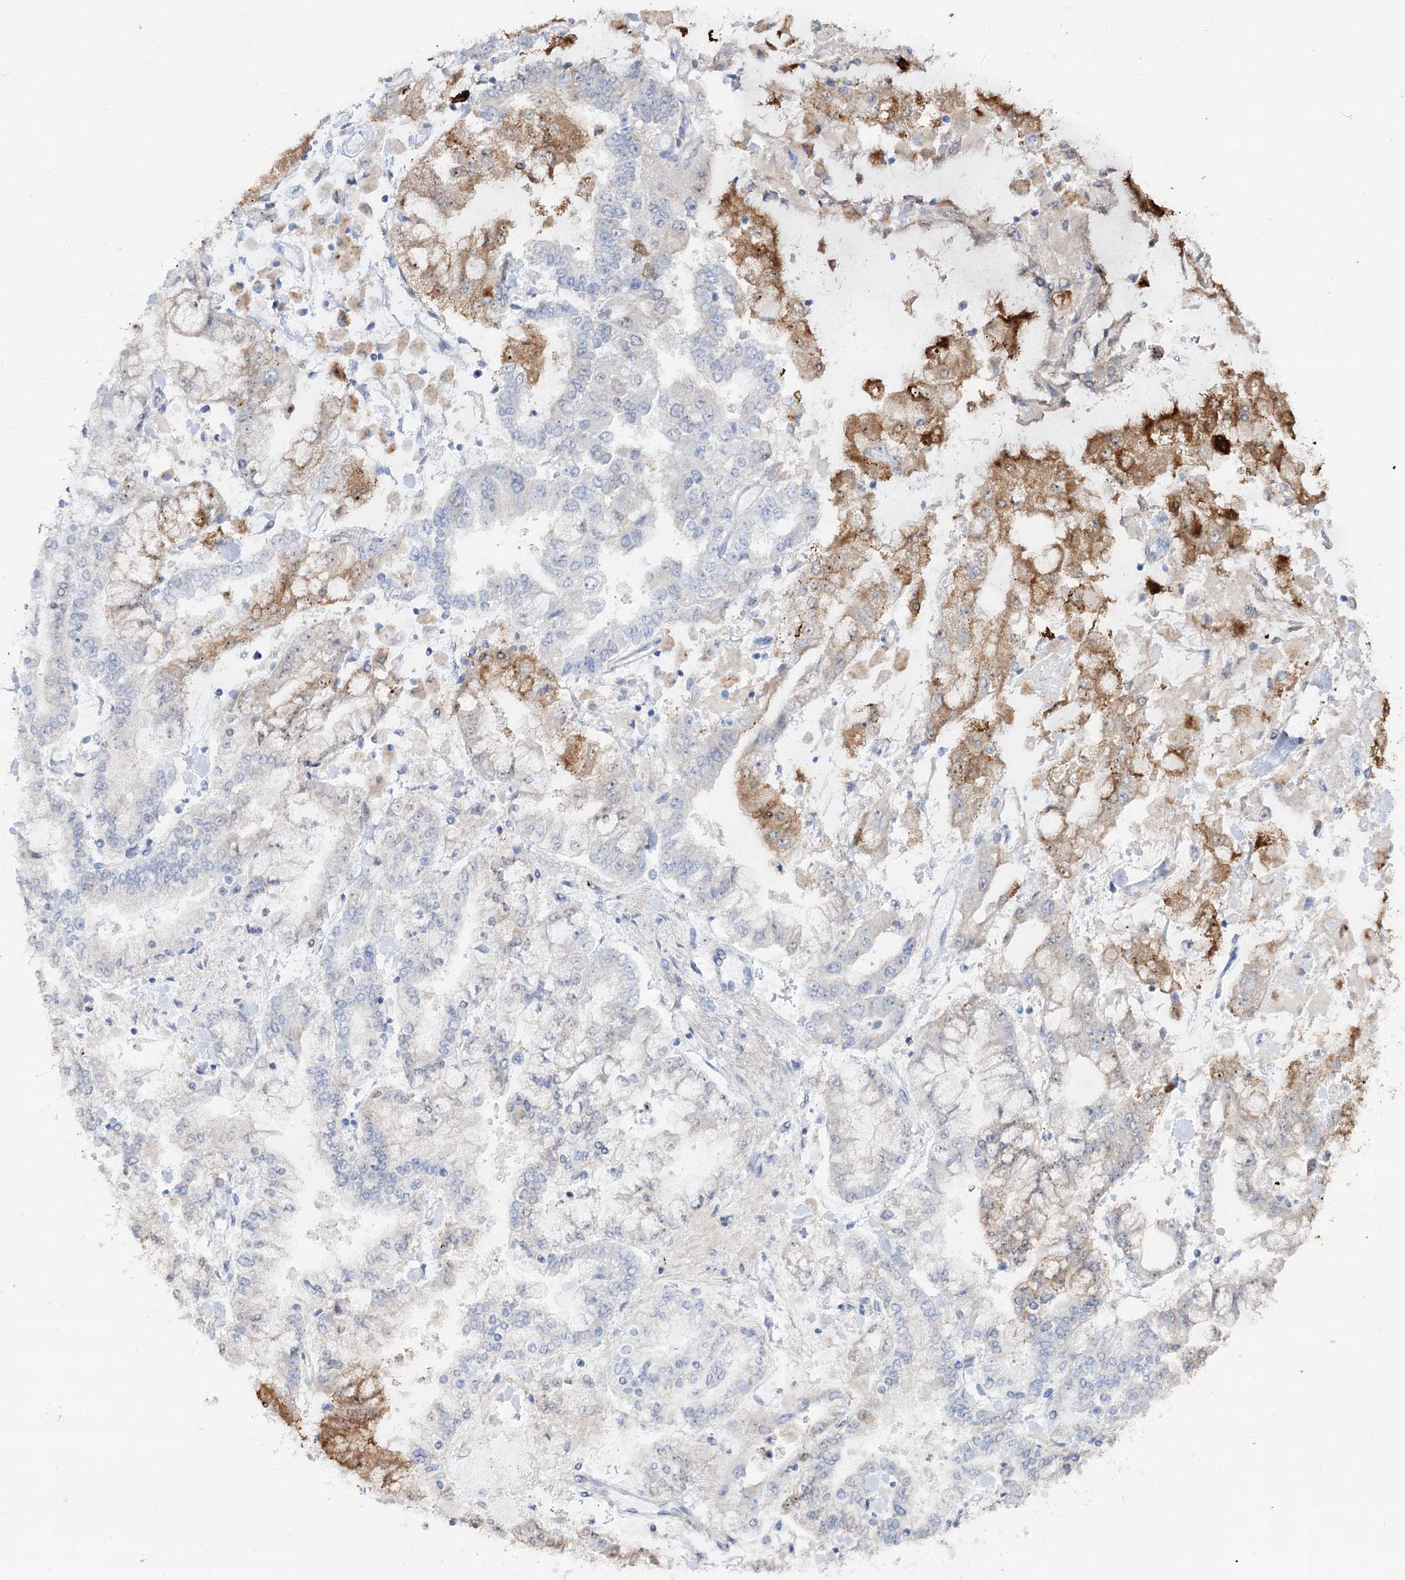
{"staining": {"intensity": "weak", "quantity": "<25%", "location": "cytoplasmic/membranous"}, "tissue": "stomach cancer", "cell_type": "Tumor cells", "image_type": "cancer", "snomed": [{"axis": "morphology", "description": "Normal tissue, NOS"}, {"axis": "morphology", "description": "Adenocarcinoma, NOS"}, {"axis": "topography", "description": "Stomach, upper"}, {"axis": "topography", "description": "Stomach"}], "caption": "A micrograph of adenocarcinoma (stomach) stained for a protein shows no brown staining in tumor cells. (DAB immunohistochemistry with hematoxylin counter stain).", "gene": "SLC3A1", "patient": {"sex": "male", "age": 76}}